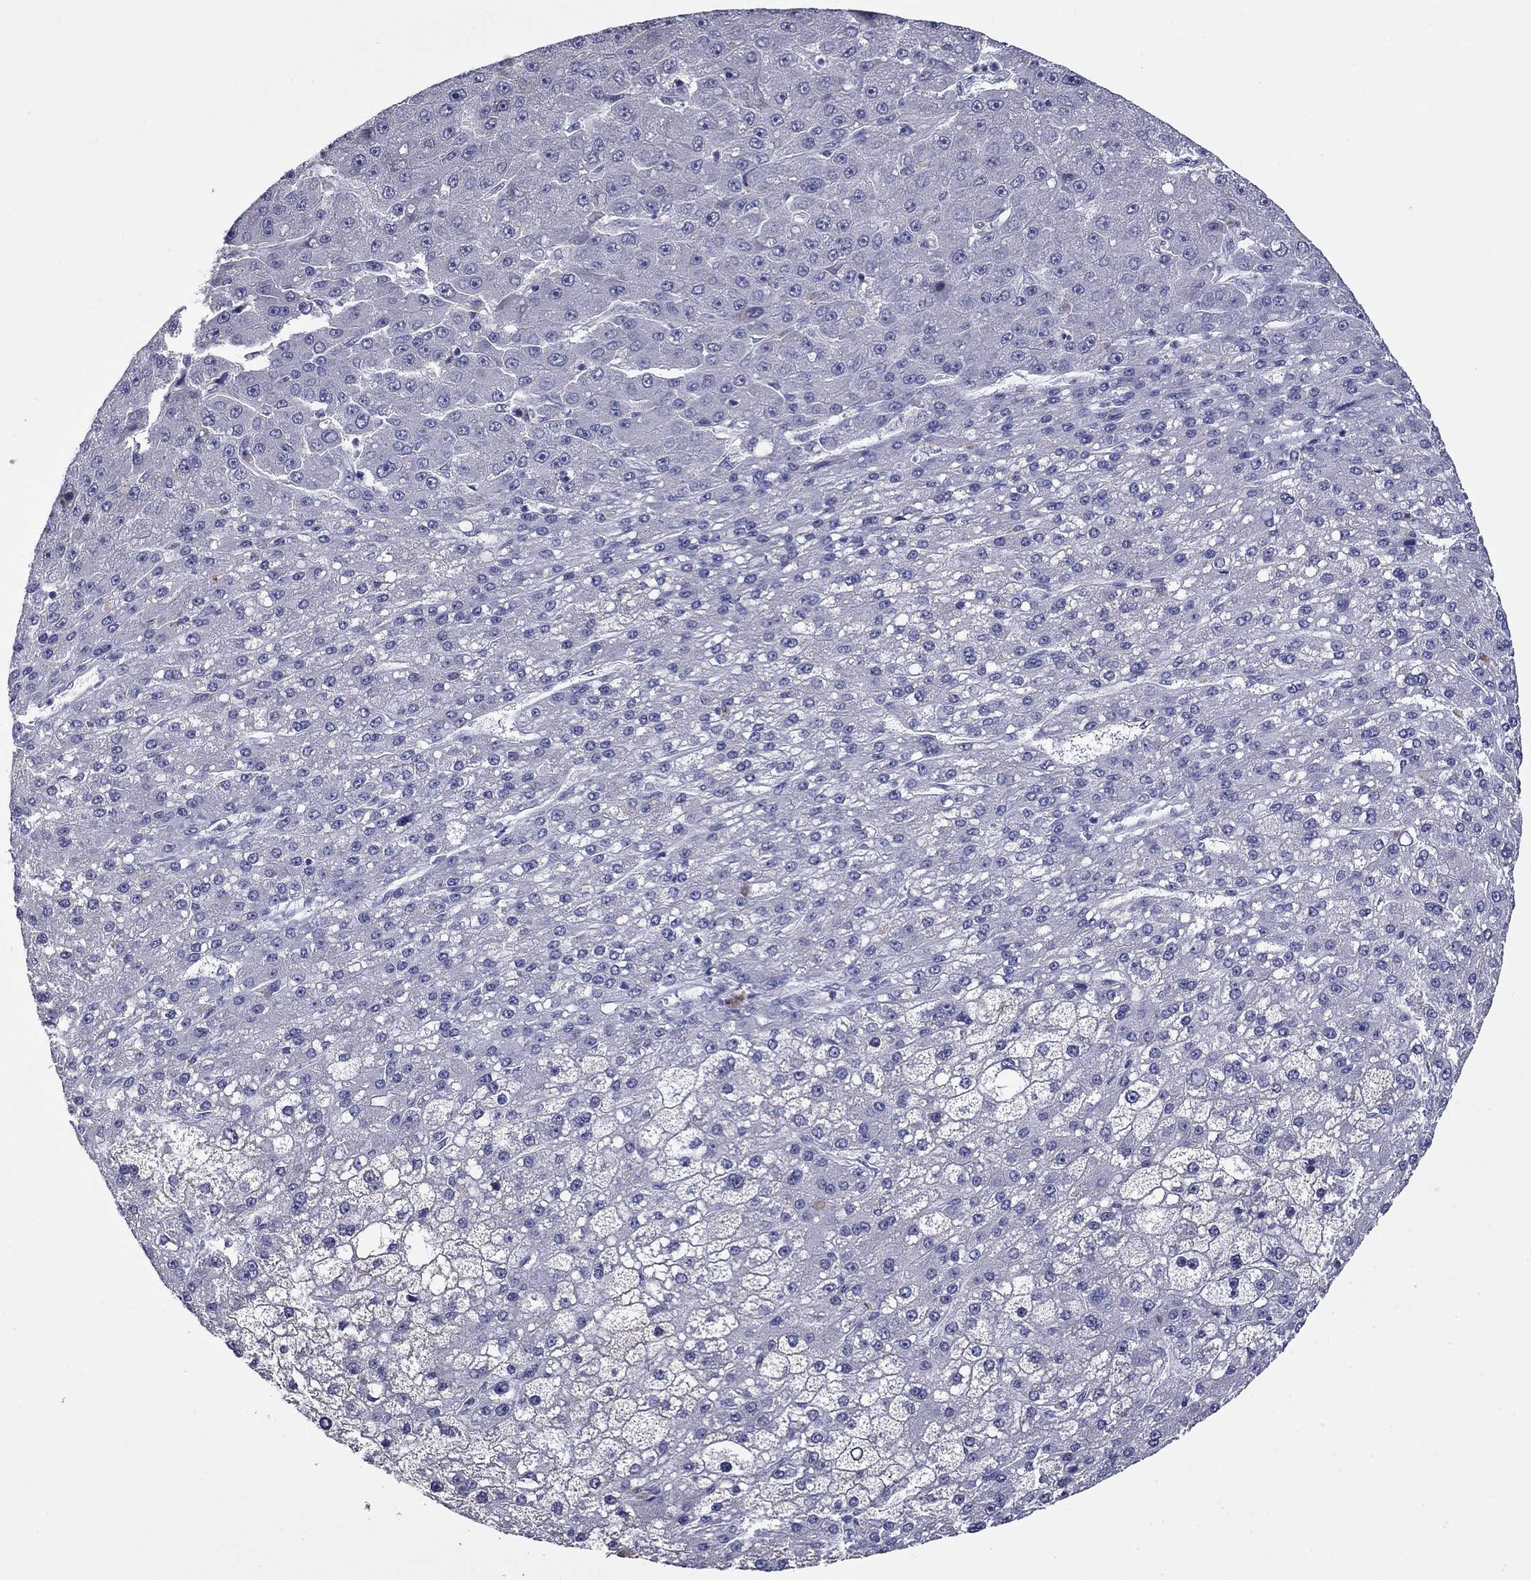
{"staining": {"intensity": "negative", "quantity": "none", "location": "none"}, "tissue": "liver cancer", "cell_type": "Tumor cells", "image_type": "cancer", "snomed": [{"axis": "morphology", "description": "Carcinoma, Hepatocellular, NOS"}, {"axis": "topography", "description": "Liver"}], "caption": "This is an IHC micrograph of human liver hepatocellular carcinoma. There is no staining in tumor cells.", "gene": "CFAP119", "patient": {"sex": "male", "age": 67}}